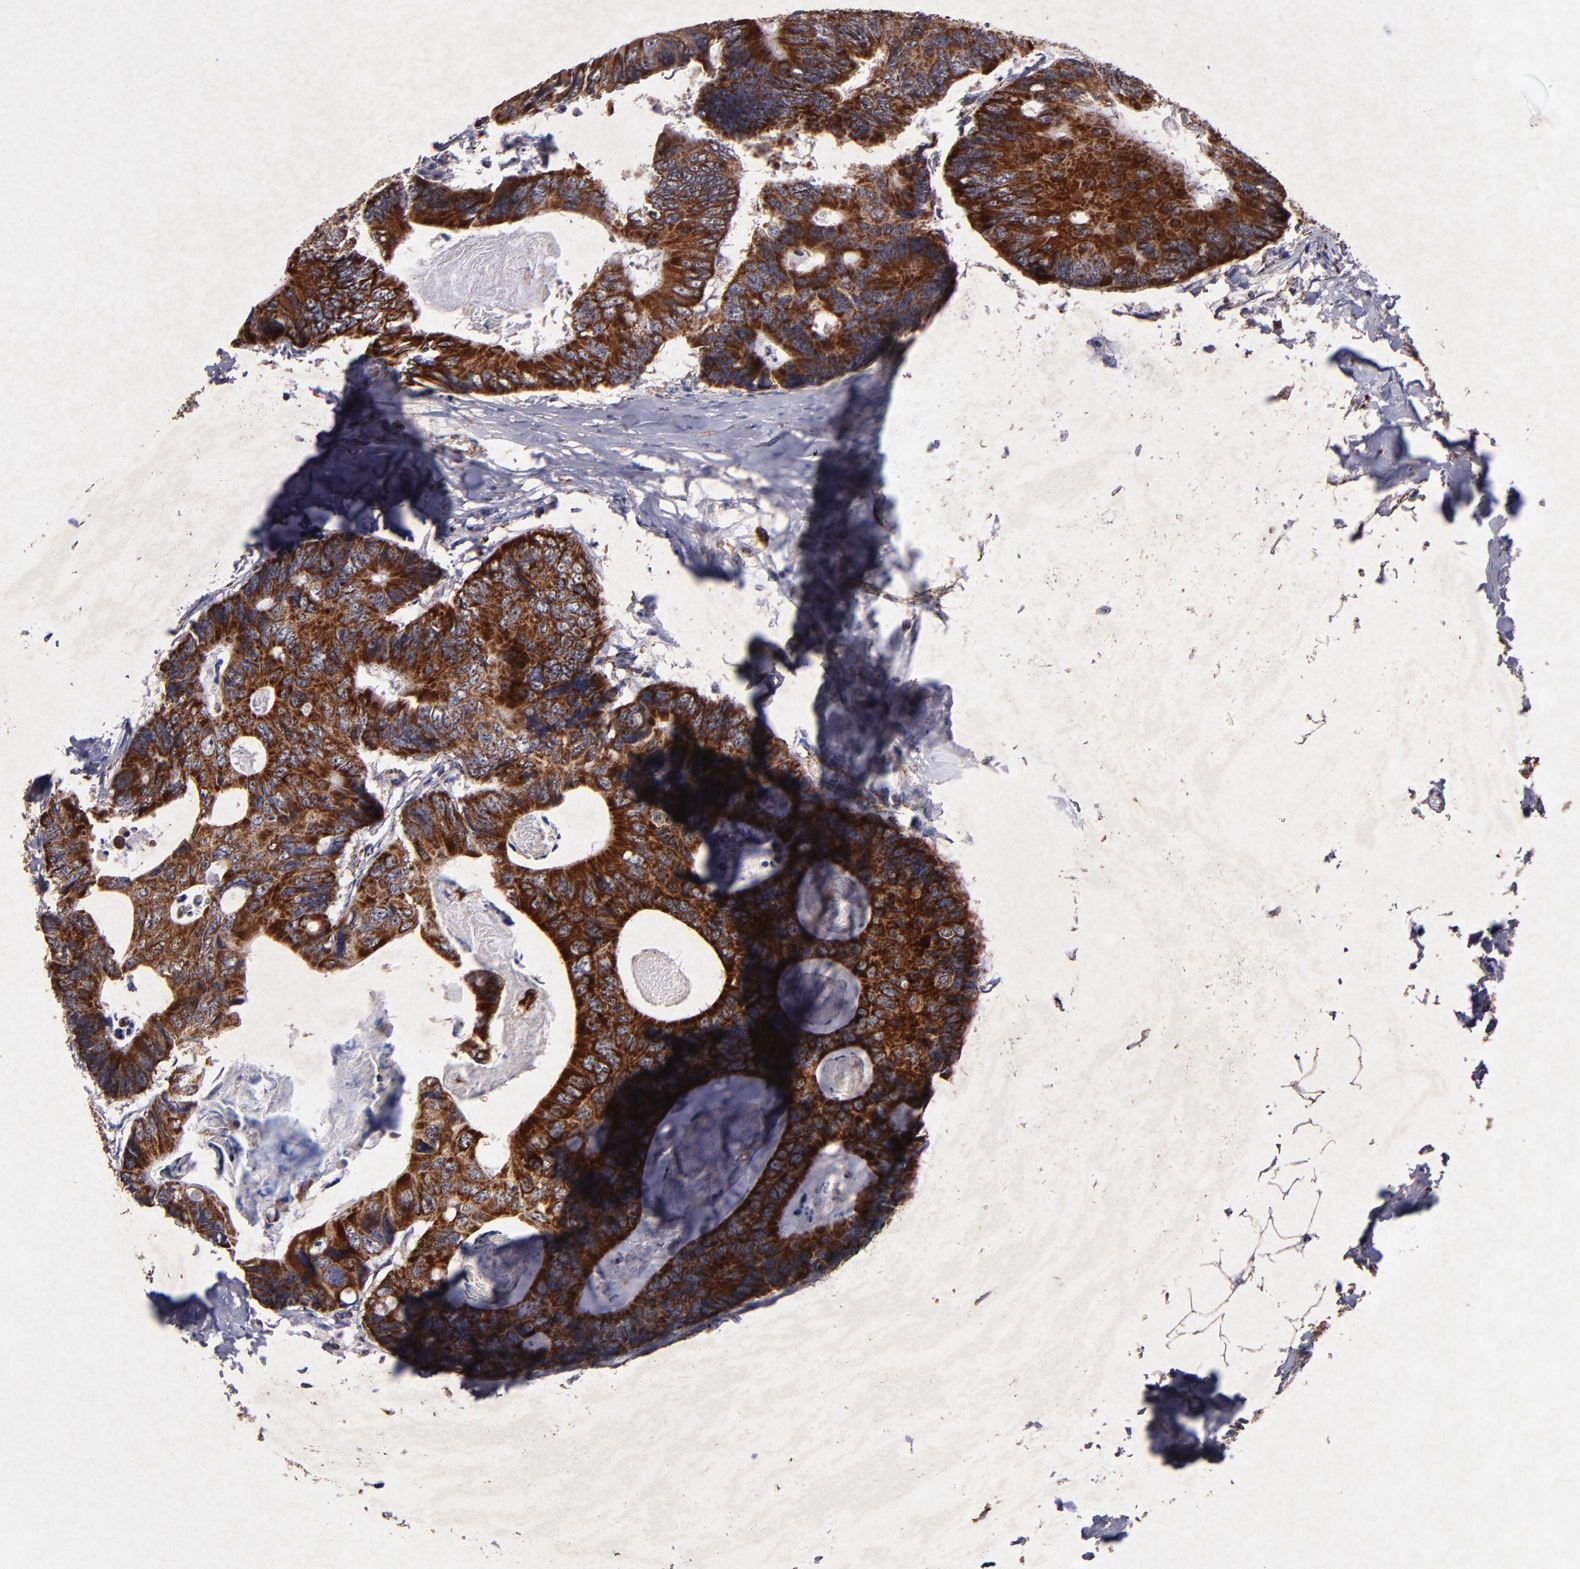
{"staining": {"intensity": "strong", "quantity": ">75%", "location": "cytoplasmic/membranous"}, "tissue": "colorectal cancer", "cell_type": "Tumor cells", "image_type": "cancer", "snomed": [{"axis": "morphology", "description": "Adenocarcinoma, NOS"}, {"axis": "topography", "description": "Colon"}], "caption": "A brown stain highlights strong cytoplasmic/membranous expression of a protein in human adenocarcinoma (colorectal) tumor cells.", "gene": "TIMM9", "patient": {"sex": "female", "age": 55}}